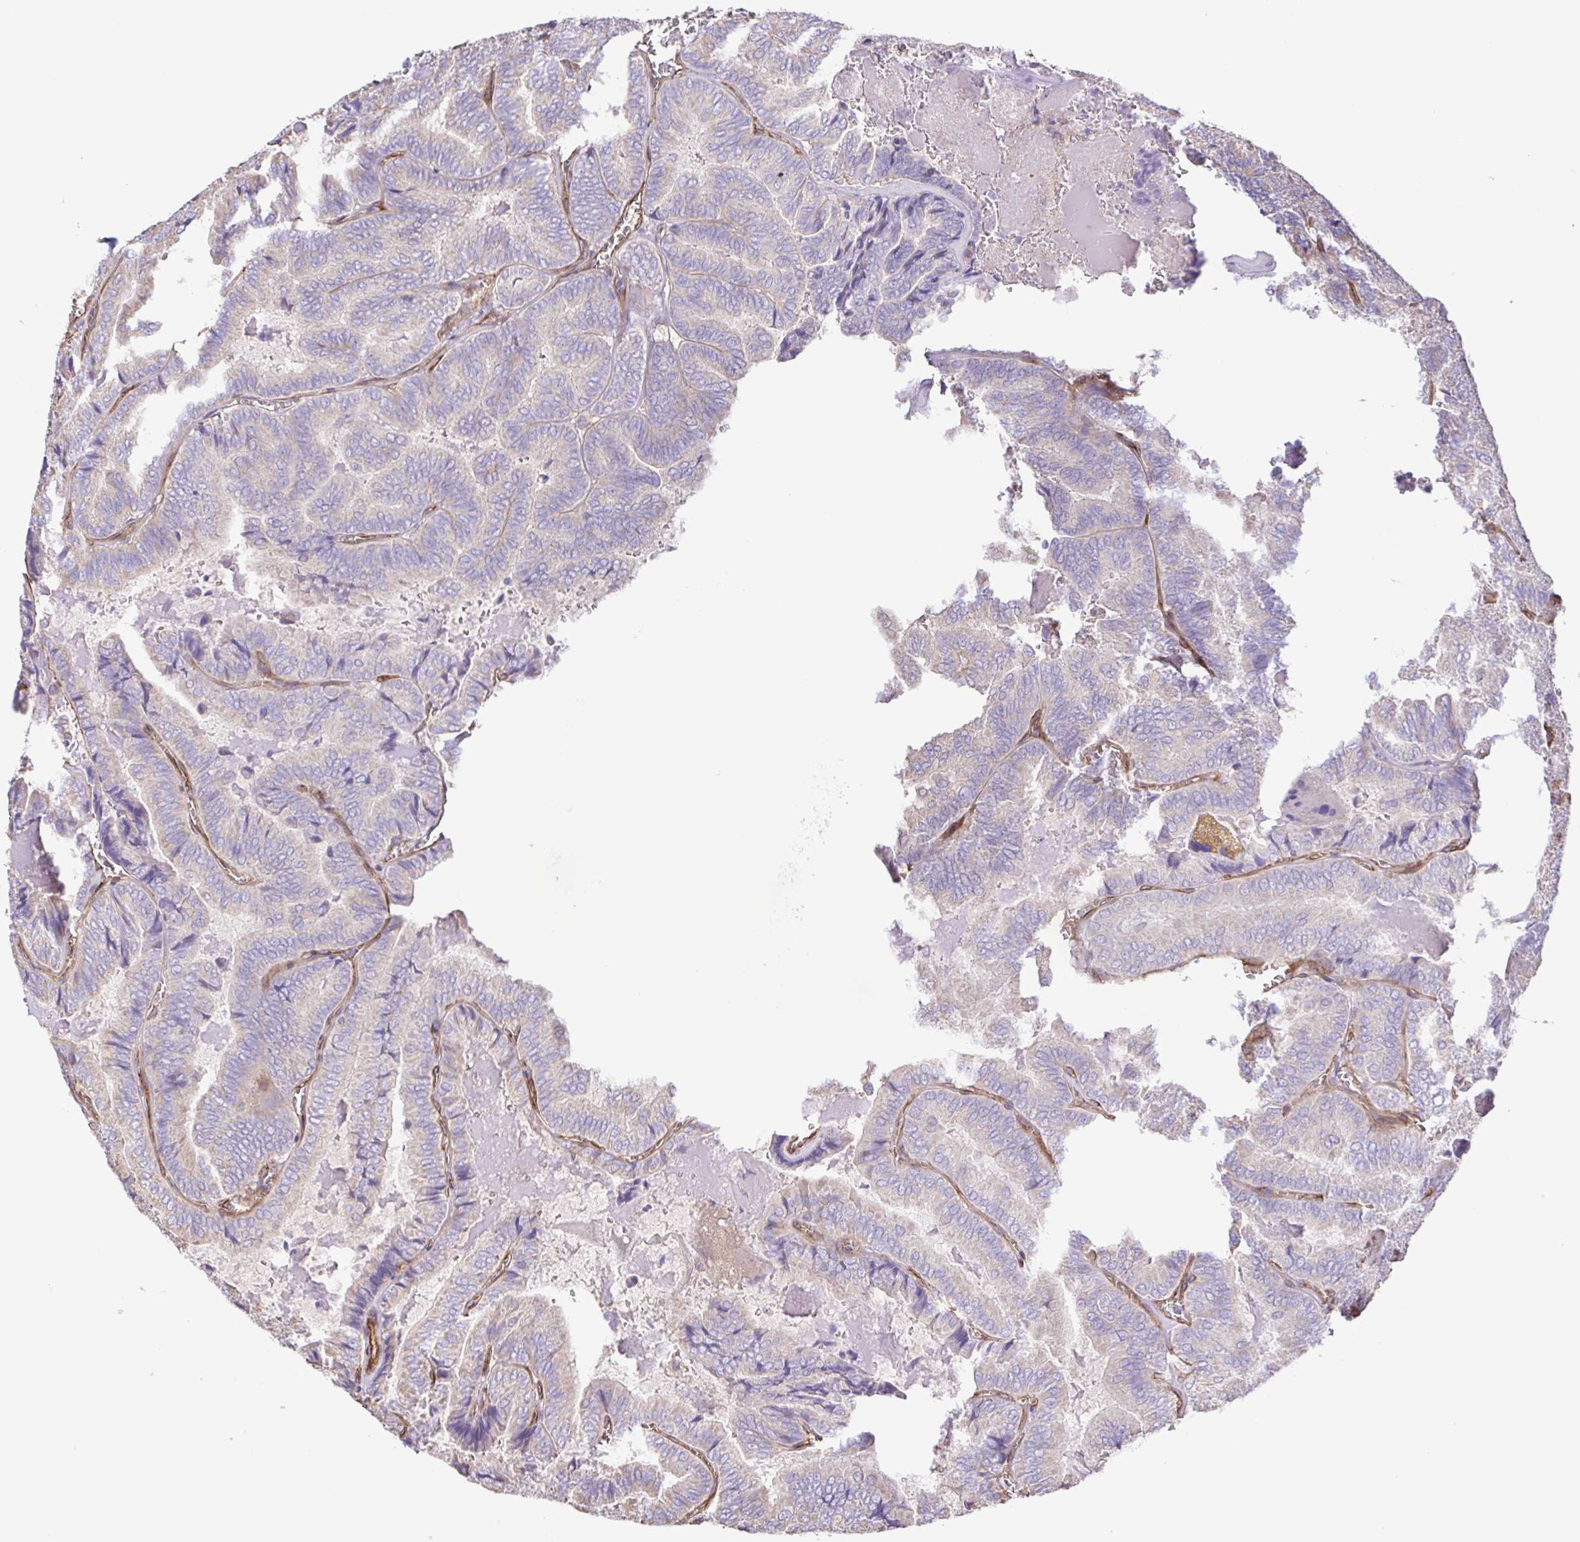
{"staining": {"intensity": "negative", "quantity": "none", "location": "none"}, "tissue": "thyroid cancer", "cell_type": "Tumor cells", "image_type": "cancer", "snomed": [{"axis": "morphology", "description": "Papillary adenocarcinoma, NOS"}, {"axis": "topography", "description": "Thyroid gland"}], "caption": "High magnification brightfield microscopy of thyroid cancer (papillary adenocarcinoma) stained with DAB (3,3'-diaminobenzidine) (brown) and counterstained with hematoxylin (blue): tumor cells show no significant expression.", "gene": "FLT1", "patient": {"sex": "female", "age": 75}}